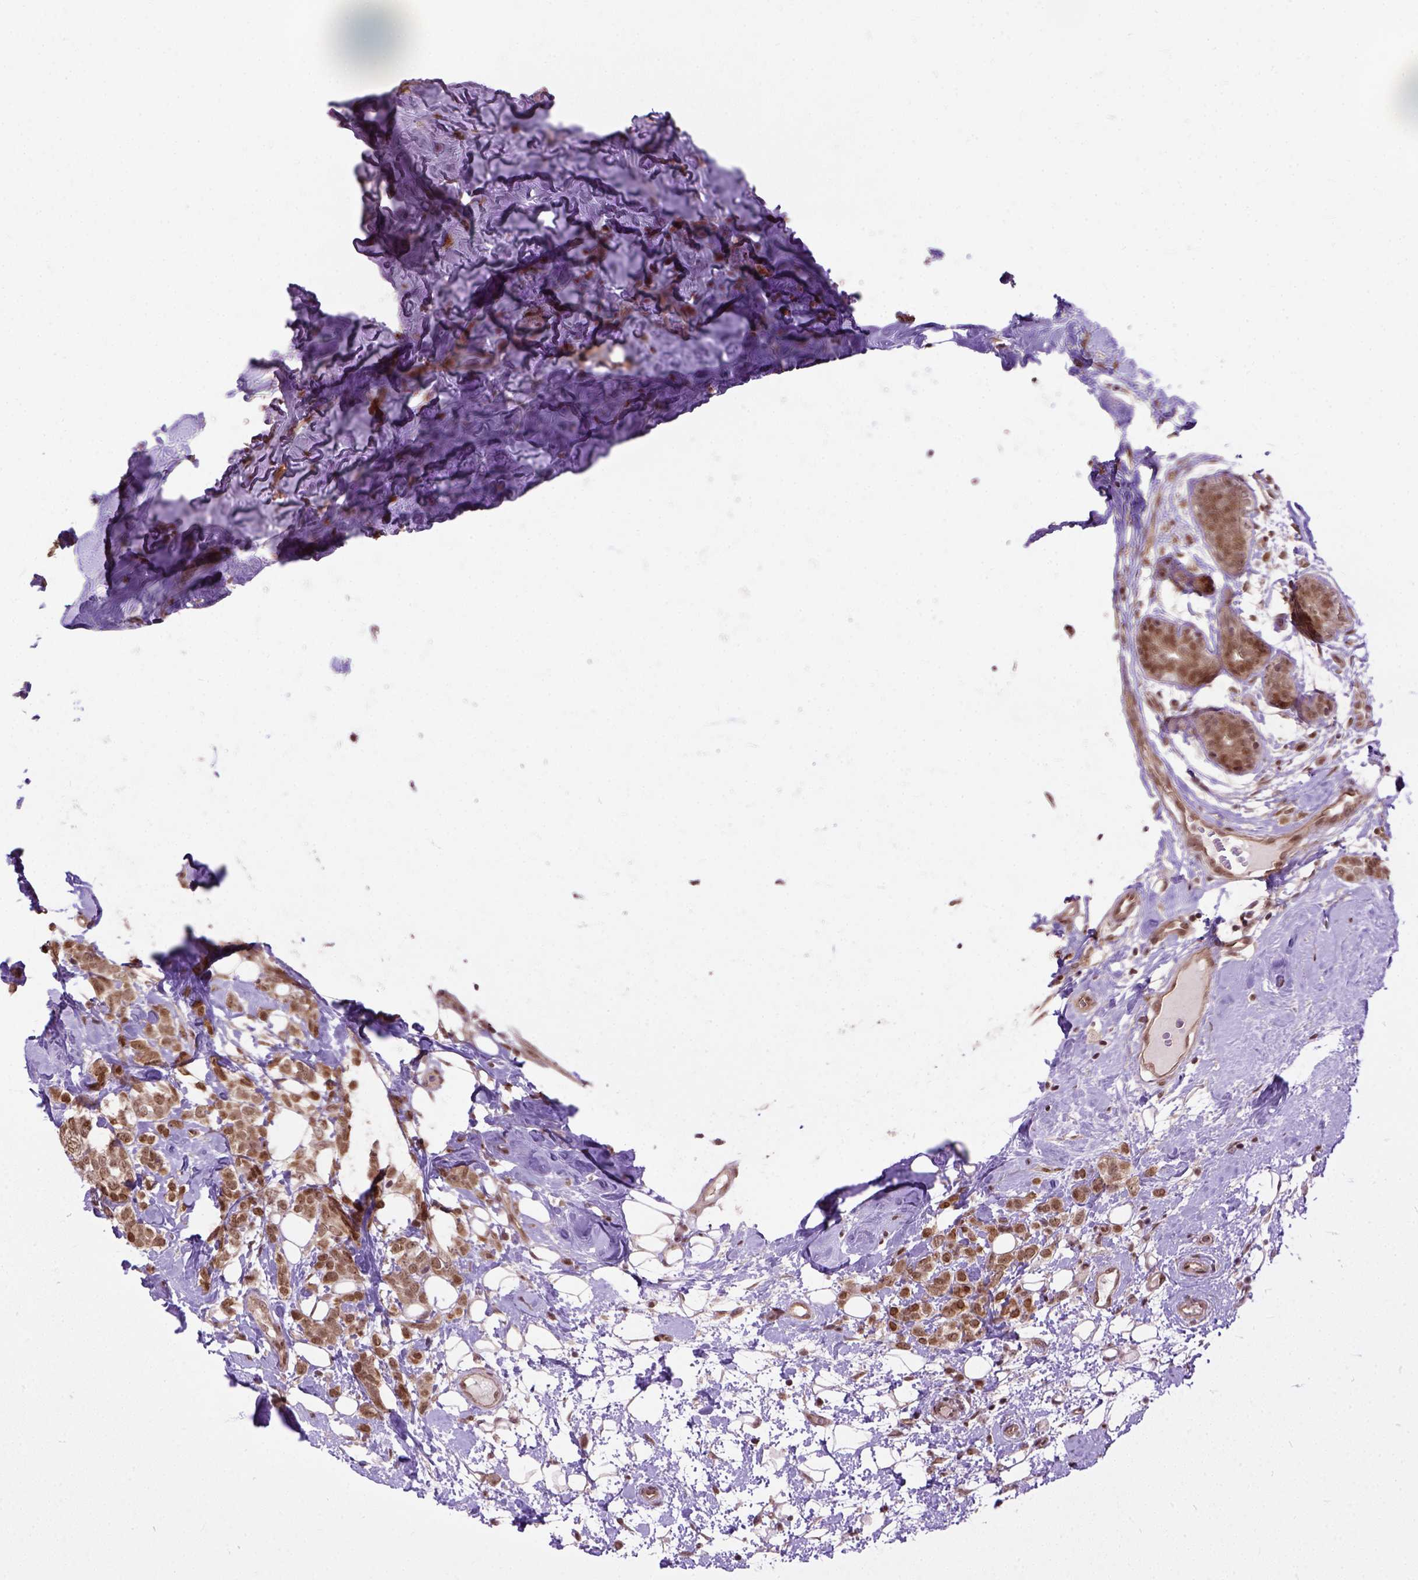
{"staining": {"intensity": "moderate", "quantity": ">75%", "location": "nuclear"}, "tissue": "breast cancer", "cell_type": "Tumor cells", "image_type": "cancer", "snomed": [{"axis": "morphology", "description": "Lobular carcinoma"}, {"axis": "topography", "description": "Breast"}], "caption": "Immunohistochemistry photomicrograph of breast lobular carcinoma stained for a protein (brown), which demonstrates medium levels of moderate nuclear staining in about >75% of tumor cells.", "gene": "ZNF630", "patient": {"sex": "female", "age": 49}}